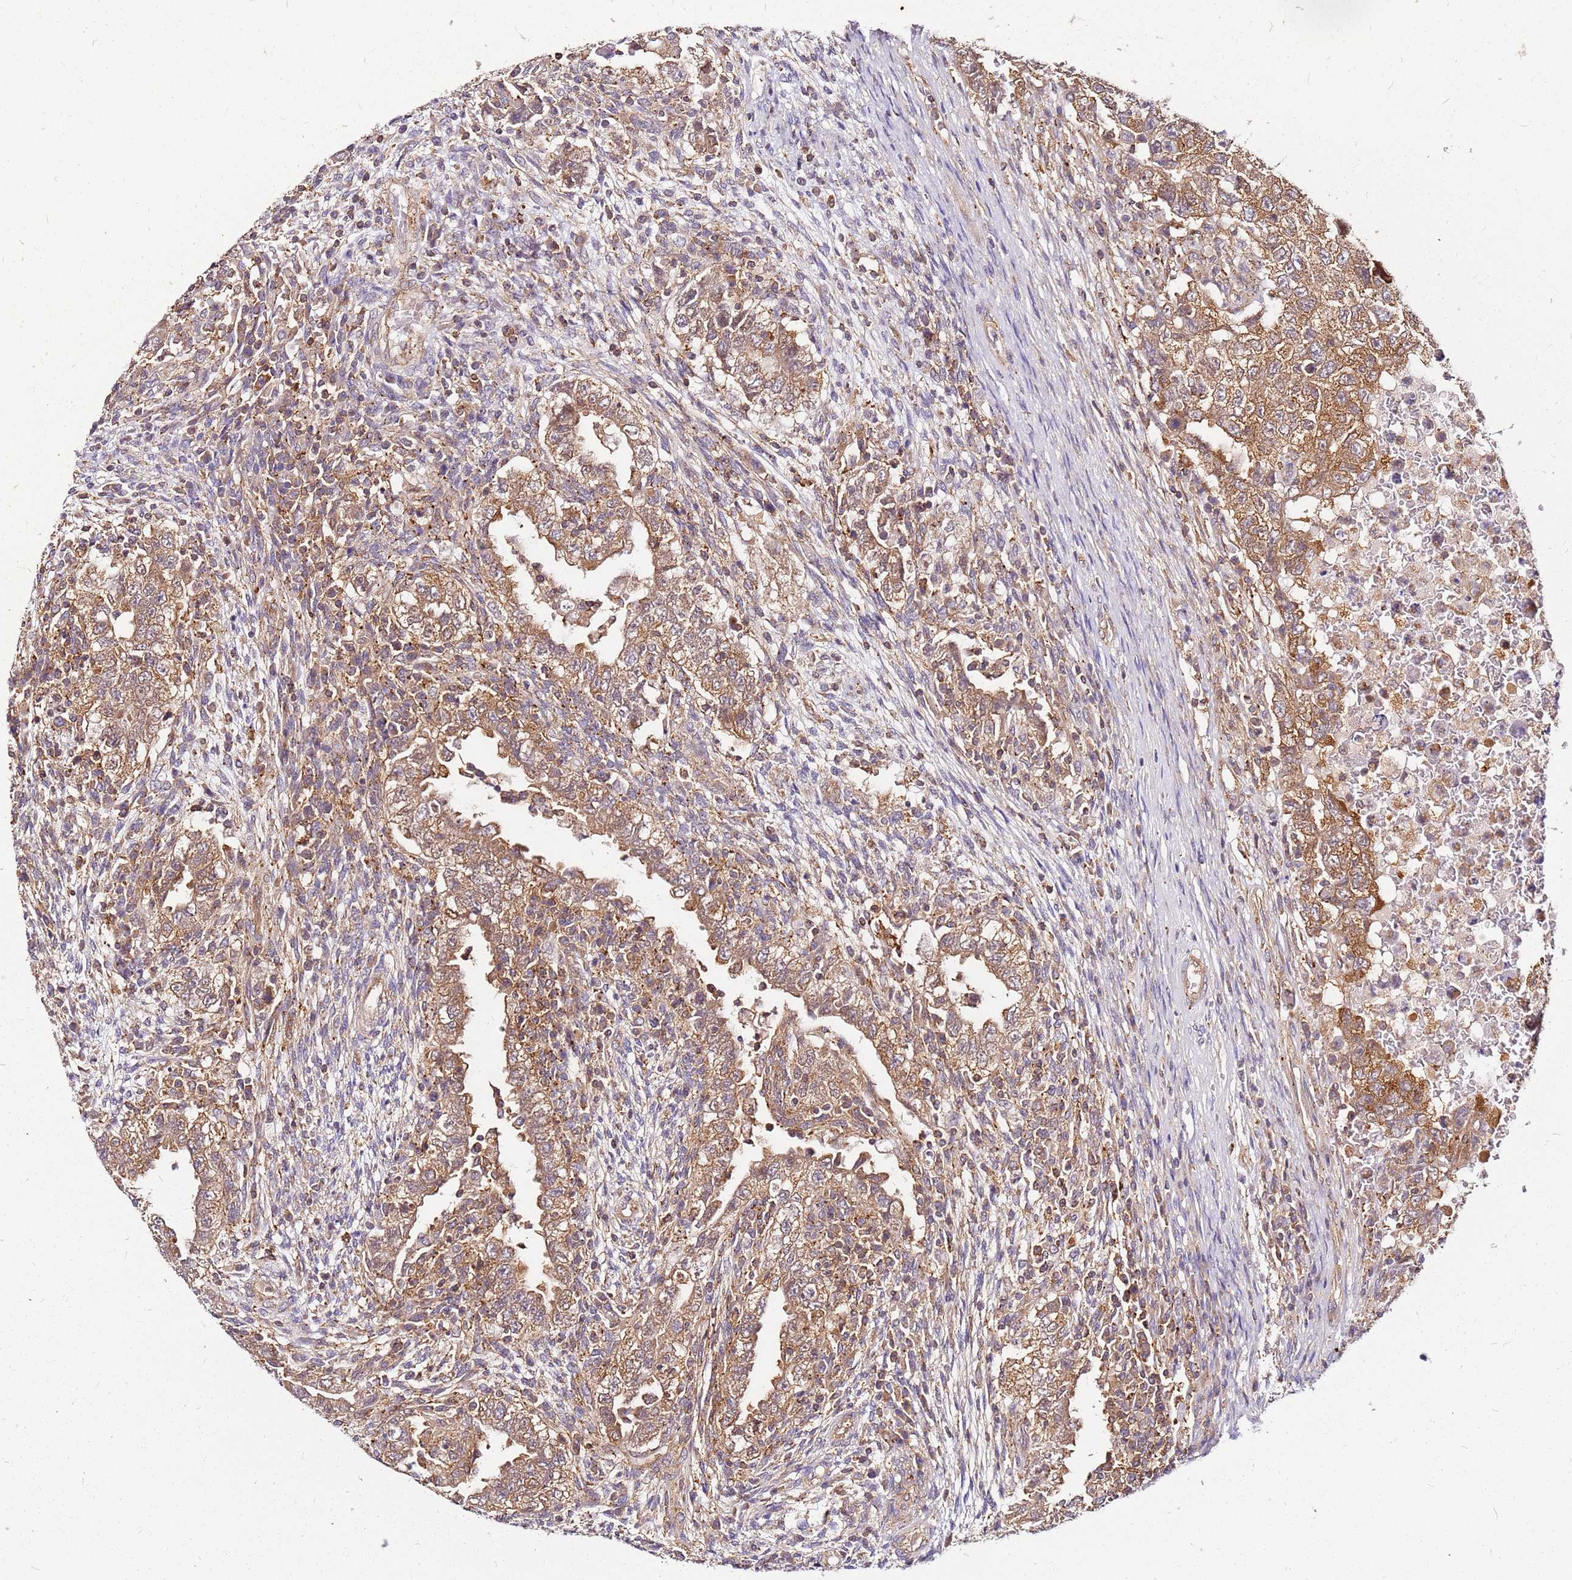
{"staining": {"intensity": "moderate", "quantity": ">75%", "location": "cytoplasmic/membranous"}, "tissue": "testis cancer", "cell_type": "Tumor cells", "image_type": "cancer", "snomed": [{"axis": "morphology", "description": "Carcinoma, Embryonal, NOS"}, {"axis": "topography", "description": "Testis"}], "caption": "Testis embryonal carcinoma was stained to show a protein in brown. There is medium levels of moderate cytoplasmic/membranous expression in about >75% of tumor cells.", "gene": "PIH1D1", "patient": {"sex": "male", "age": 26}}